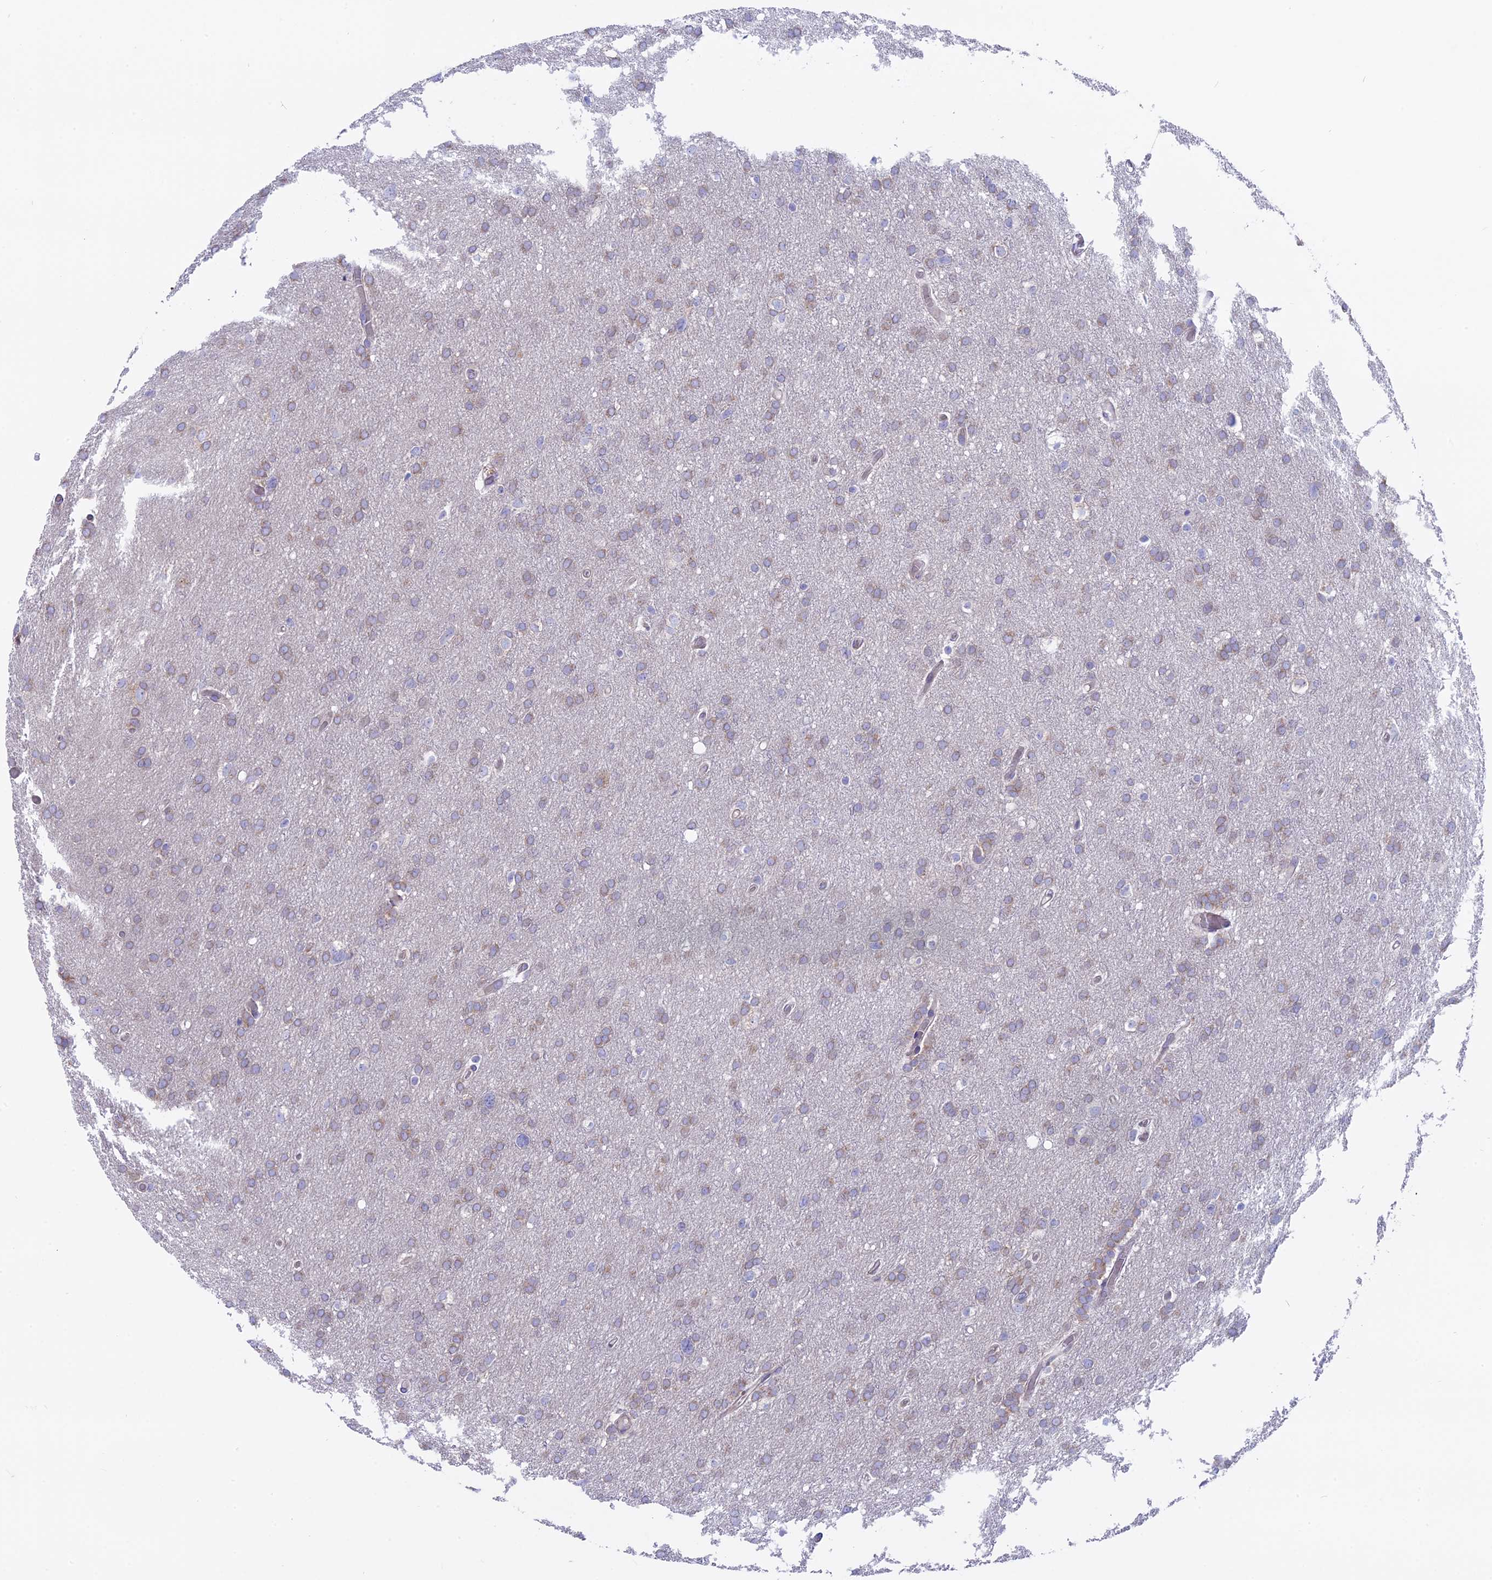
{"staining": {"intensity": "negative", "quantity": "none", "location": "none"}, "tissue": "glioma", "cell_type": "Tumor cells", "image_type": "cancer", "snomed": [{"axis": "morphology", "description": "Glioma, malignant, High grade"}, {"axis": "topography", "description": "Cerebral cortex"}], "caption": "The immunohistochemistry (IHC) histopathology image has no significant staining in tumor cells of glioma tissue.", "gene": "MYO5B", "patient": {"sex": "female", "age": 36}}